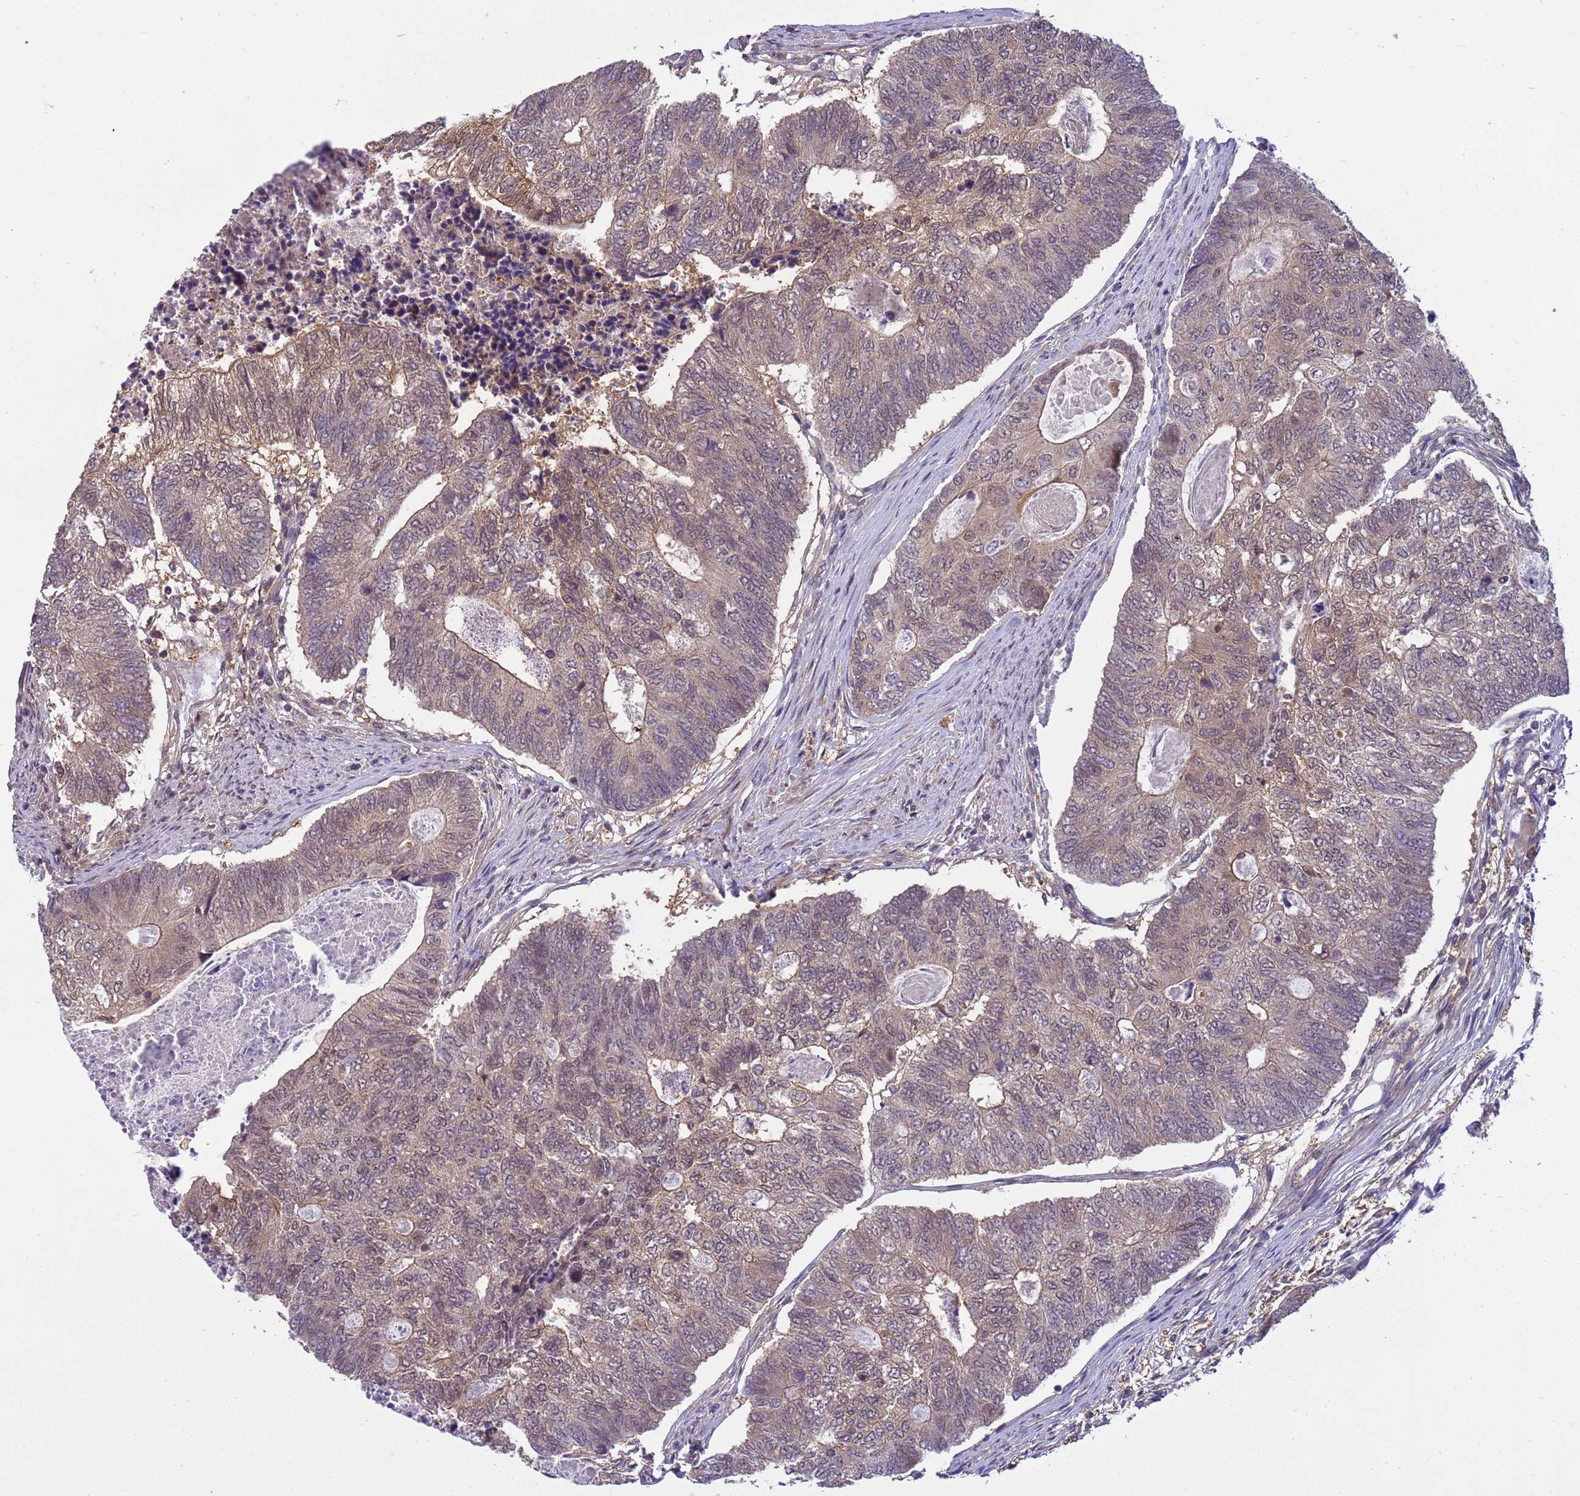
{"staining": {"intensity": "moderate", "quantity": "<25%", "location": "cytoplasmic/membranous,nuclear"}, "tissue": "colorectal cancer", "cell_type": "Tumor cells", "image_type": "cancer", "snomed": [{"axis": "morphology", "description": "Adenocarcinoma, NOS"}, {"axis": "topography", "description": "Colon"}], "caption": "About <25% of tumor cells in human colorectal cancer (adenocarcinoma) exhibit moderate cytoplasmic/membranous and nuclear protein staining as visualized by brown immunohistochemical staining.", "gene": "NPEPPS", "patient": {"sex": "female", "age": 67}}